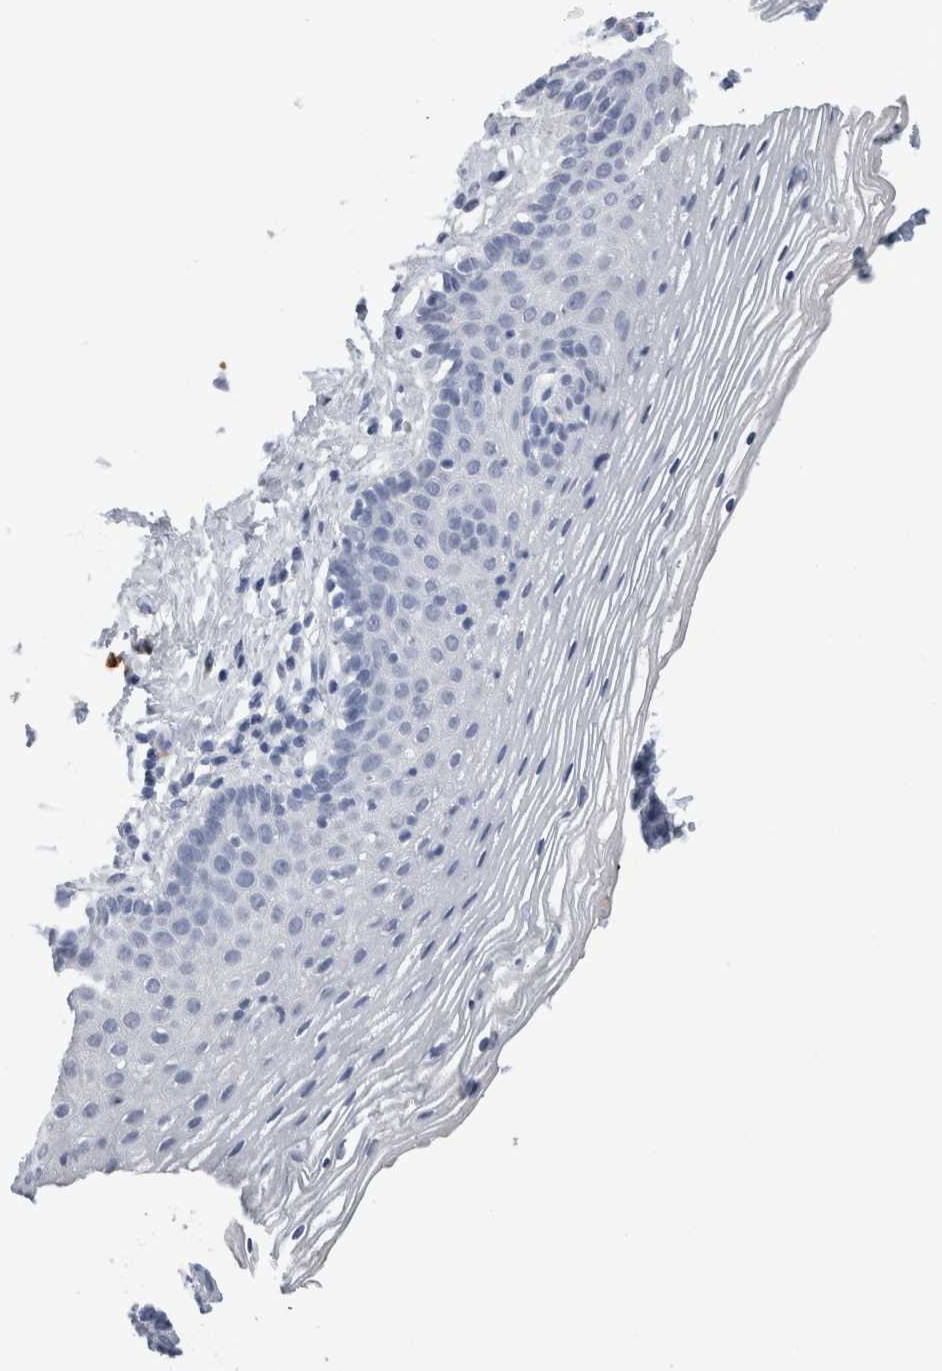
{"staining": {"intensity": "negative", "quantity": "none", "location": "none"}, "tissue": "vagina", "cell_type": "Squamous epithelial cells", "image_type": "normal", "snomed": [{"axis": "morphology", "description": "Normal tissue, NOS"}, {"axis": "topography", "description": "Vagina"}], "caption": "DAB (3,3'-diaminobenzidine) immunohistochemical staining of unremarkable human vagina demonstrates no significant staining in squamous epithelial cells. (DAB (3,3'-diaminobenzidine) immunohistochemistry with hematoxylin counter stain).", "gene": "S100A12", "patient": {"sex": "female", "age": 32}}